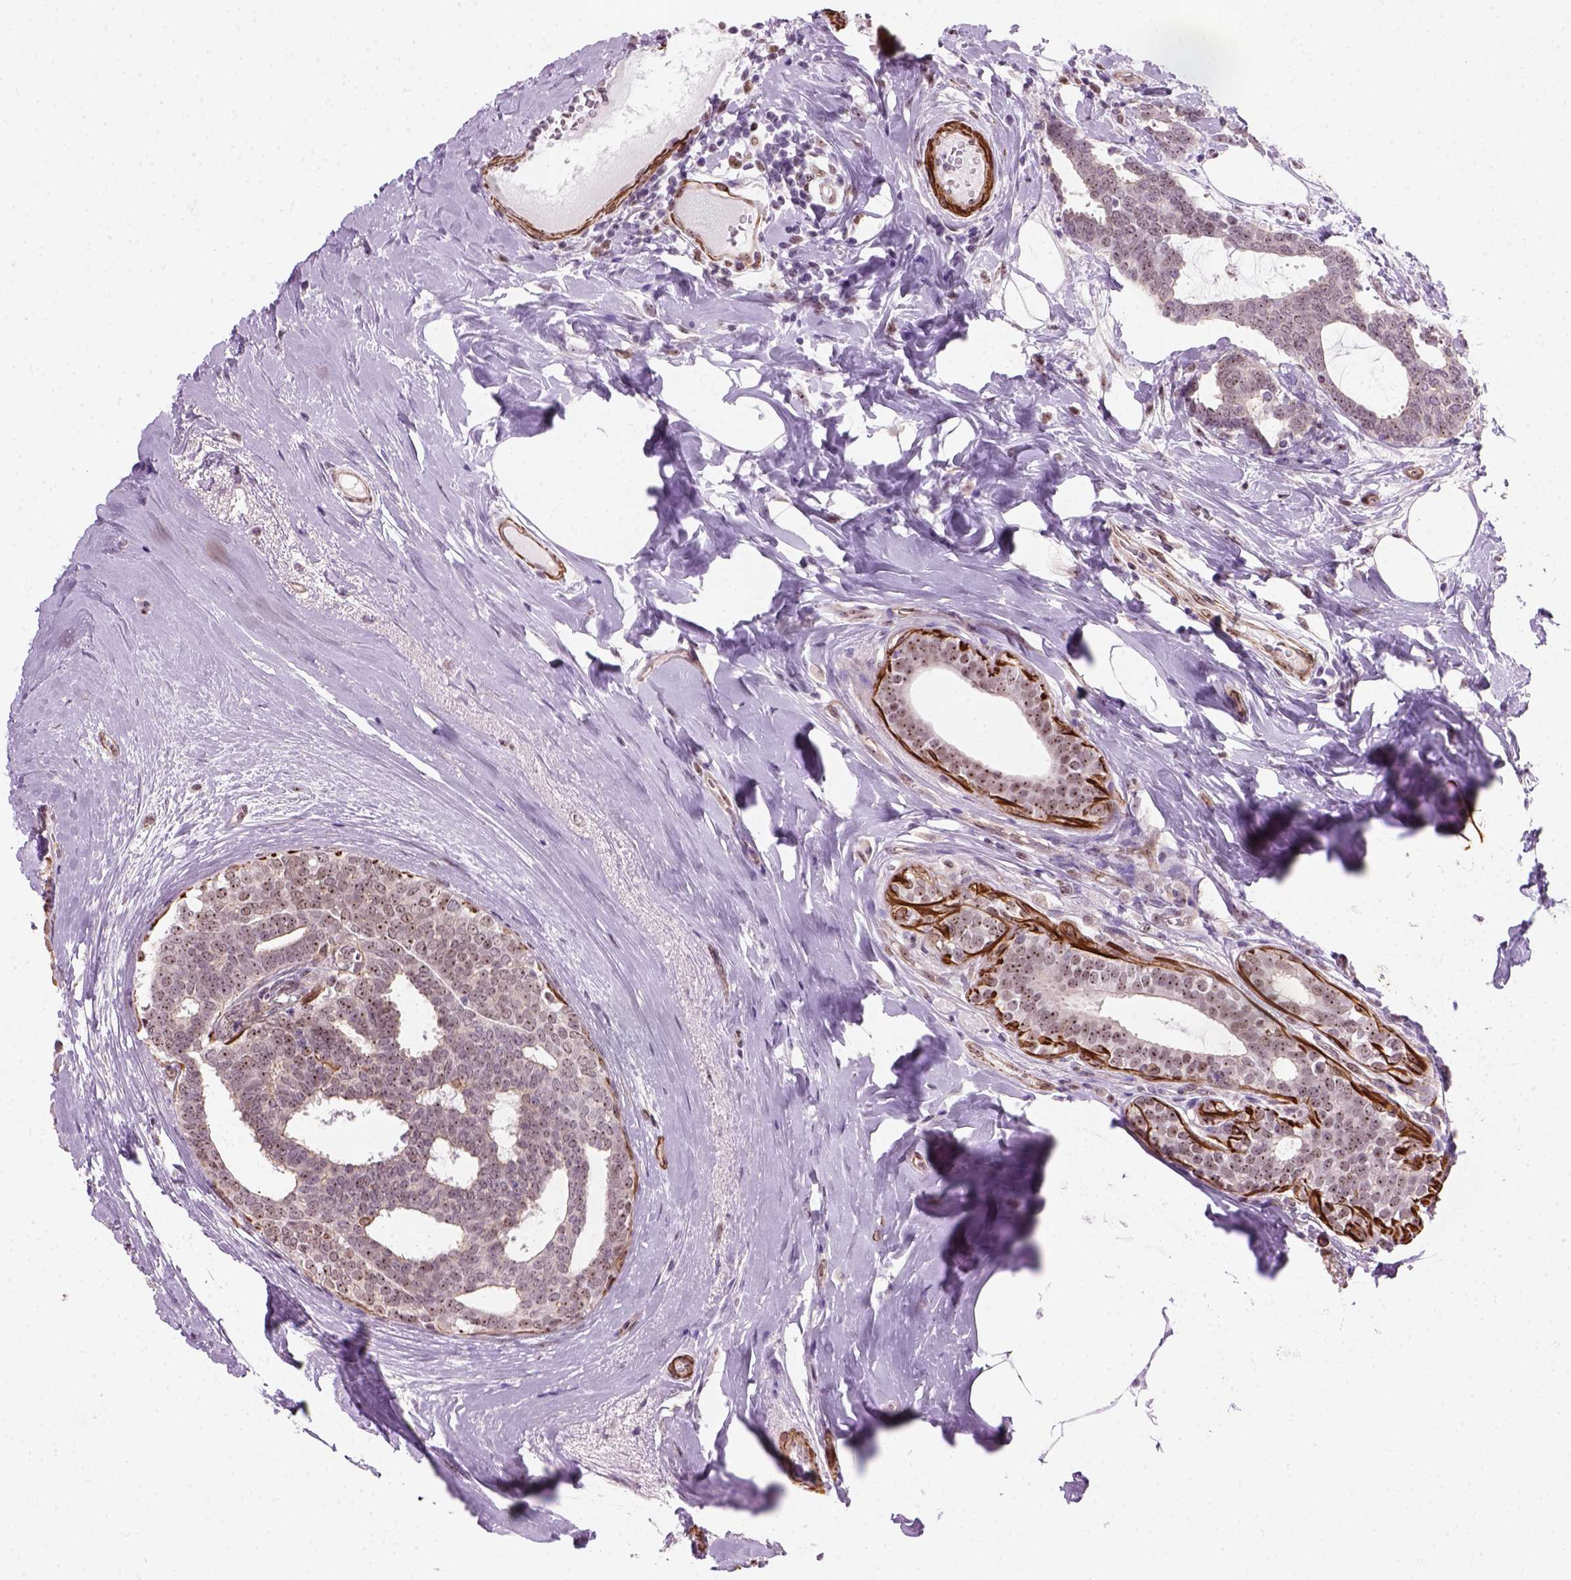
{"staining": {"intensity": "moderate", "quantity": ">75%", "location": "nuclear"}, "tissue": "breast cancer", "cell_type": "Tumor cells", "image_type": "cancer", "snomed": [{"axis": "morphology", "description": "Intraductal carcinoma, in situ"}, {"axis": "morphology", "description": "Duct carcinoma"}, {"axis": "morphology", "description": "Lobular carcinoma, in situ"}, {"axis": "topography", "description": "Breast"}], "caption": "Moderate nuclear positivity for a protein is present in approximately >75% of tumor cells of invasive ductal carcinoma (breast) using IHC.", "gene": "RRS1", "patient": {"sex": "female", "age": 44}}